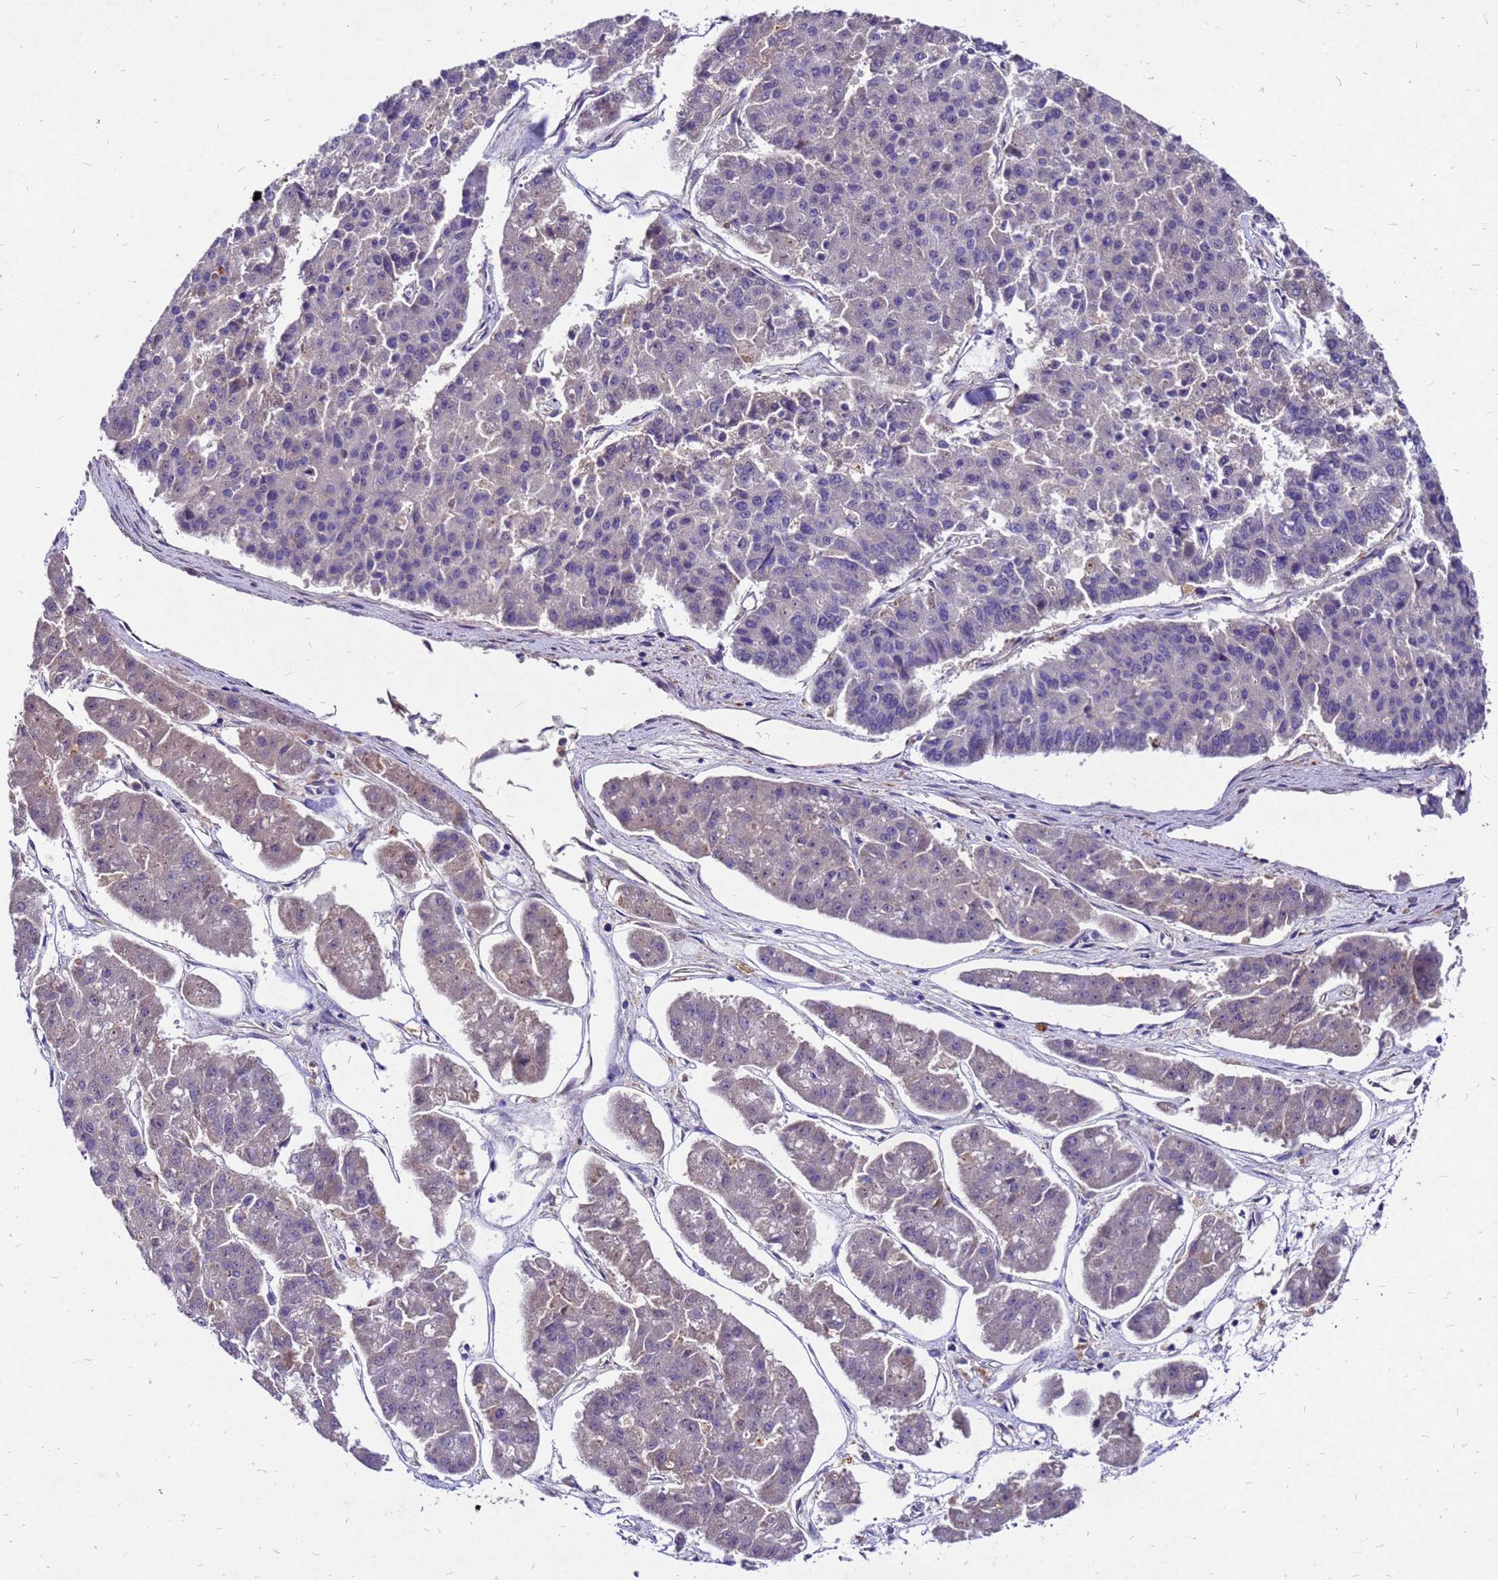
{"staining": {"intensity": "weak", "quantity": "<25%", "location": "cytoplasmic/membranous"}, "tissue": "pancreatic cancer", "cell_type": "Tumor cells", "image_type": "cancer", "snomed": [{"axis": "morphology", "description": "Adenocarcinoma, NOS"}, {"axis": "topography", "description": "Pancreas"}], "caption": "A photomicrograph of human pancreatic adenocarcinoma is negative for staining in tumor cells.", "gene": "DUSP23", "patient": {"sex": "male", "age": 50}}